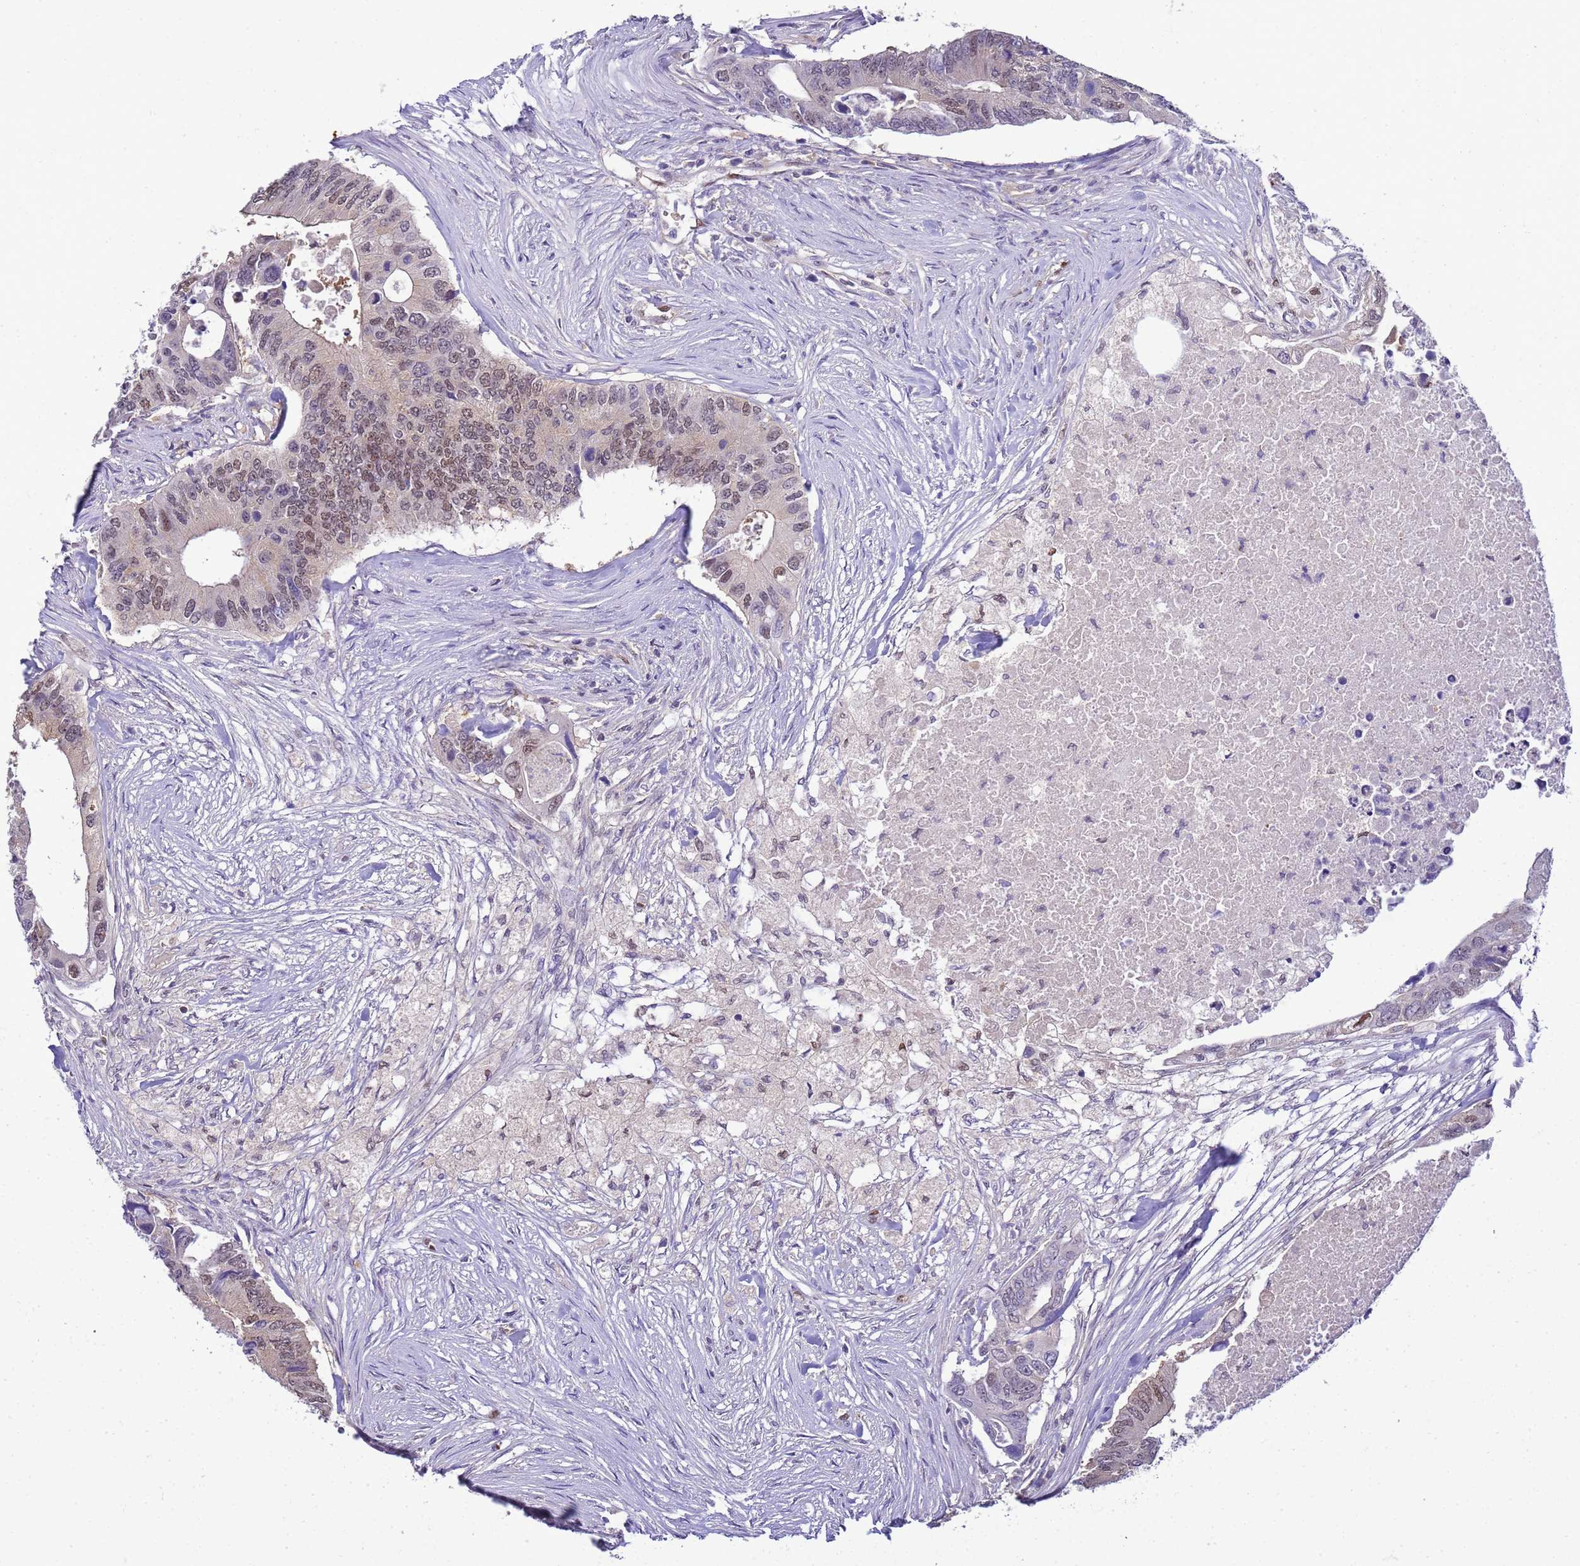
{"staining": {"intensity": "weak", "quantity": ">75%", "location": "nuclear"}, "tissue": "colorectal cancer", "cell_type": "Tumor cells", "image_type": "cancer", "snomed": [{"axis": "morphology", "description": "Adenocarcinoma, NOS"}, {"axis": "topography", "description": "Colon"}], "caption": "A brown stain shows weak nuclear staining of a protein in human colorectal cancer (adenocarcinoma) tumor cells. Ihc stains the protein in brown and the nuclei are stained blue.", "gene": "DDI2", "patient": {"sex": "male", "age": 71}}